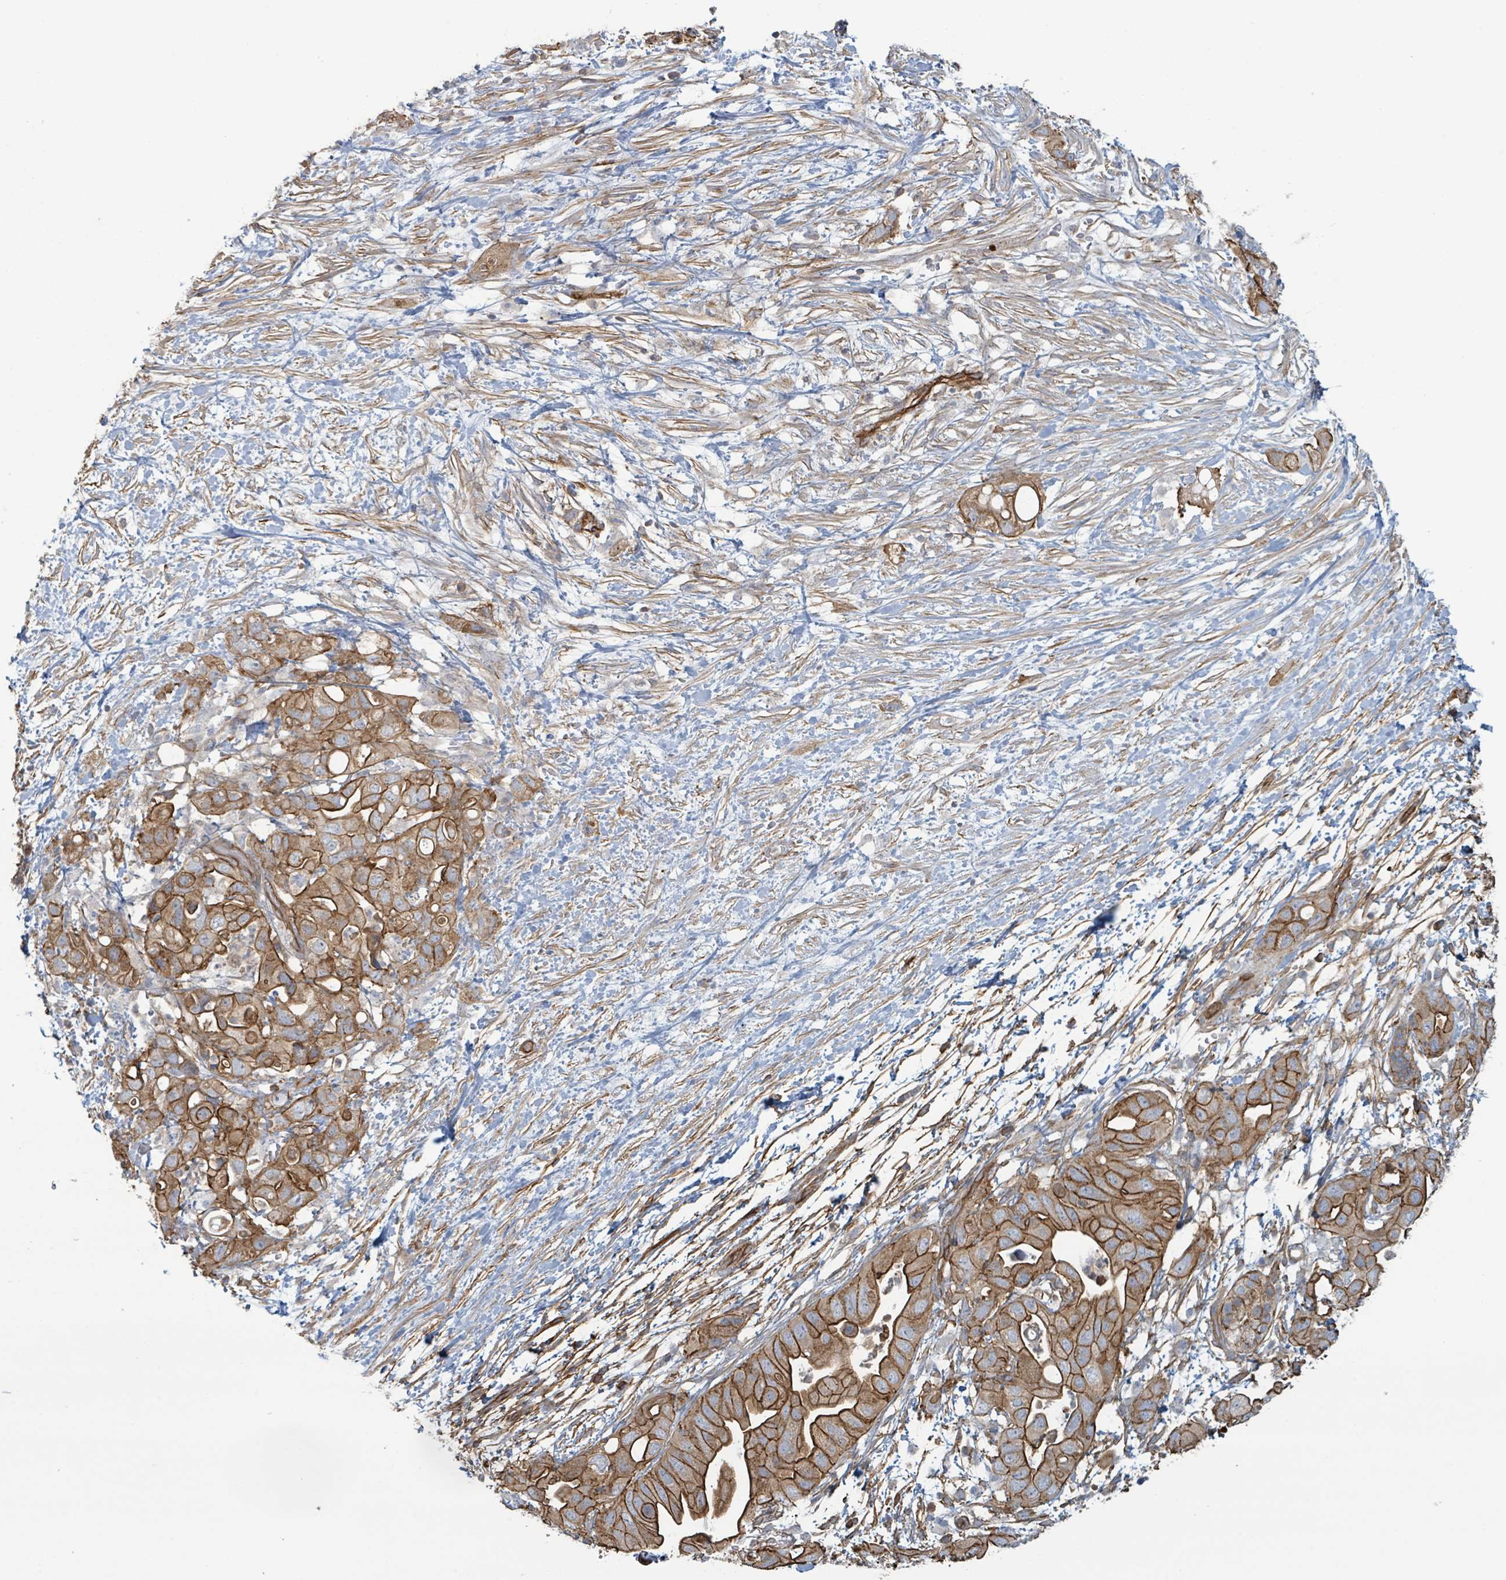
{"staining": {"intensity": "strong", "quantity": ">75%", "location": "cytoplasmic/membranous"}, "tissue": "pancreatic cancer", "cell_type": "Tumor cells", "image_type": "cancer", "snomed": [{"axis": "morphology", "description": "Adenocarcinoma, NOS"}, {"axis": "topography", "description": "Pancreas"}], "caption": "Protein expression analysis of human pancreatic cancer reveals strong cytoplasmic/membranous expression in about >75% of tumor cells. (brown staining indicates protein expression, while blue staining denotes nuclei).", "gene": "LDOC1", "patient": {"sex": "female", "age": 72}}